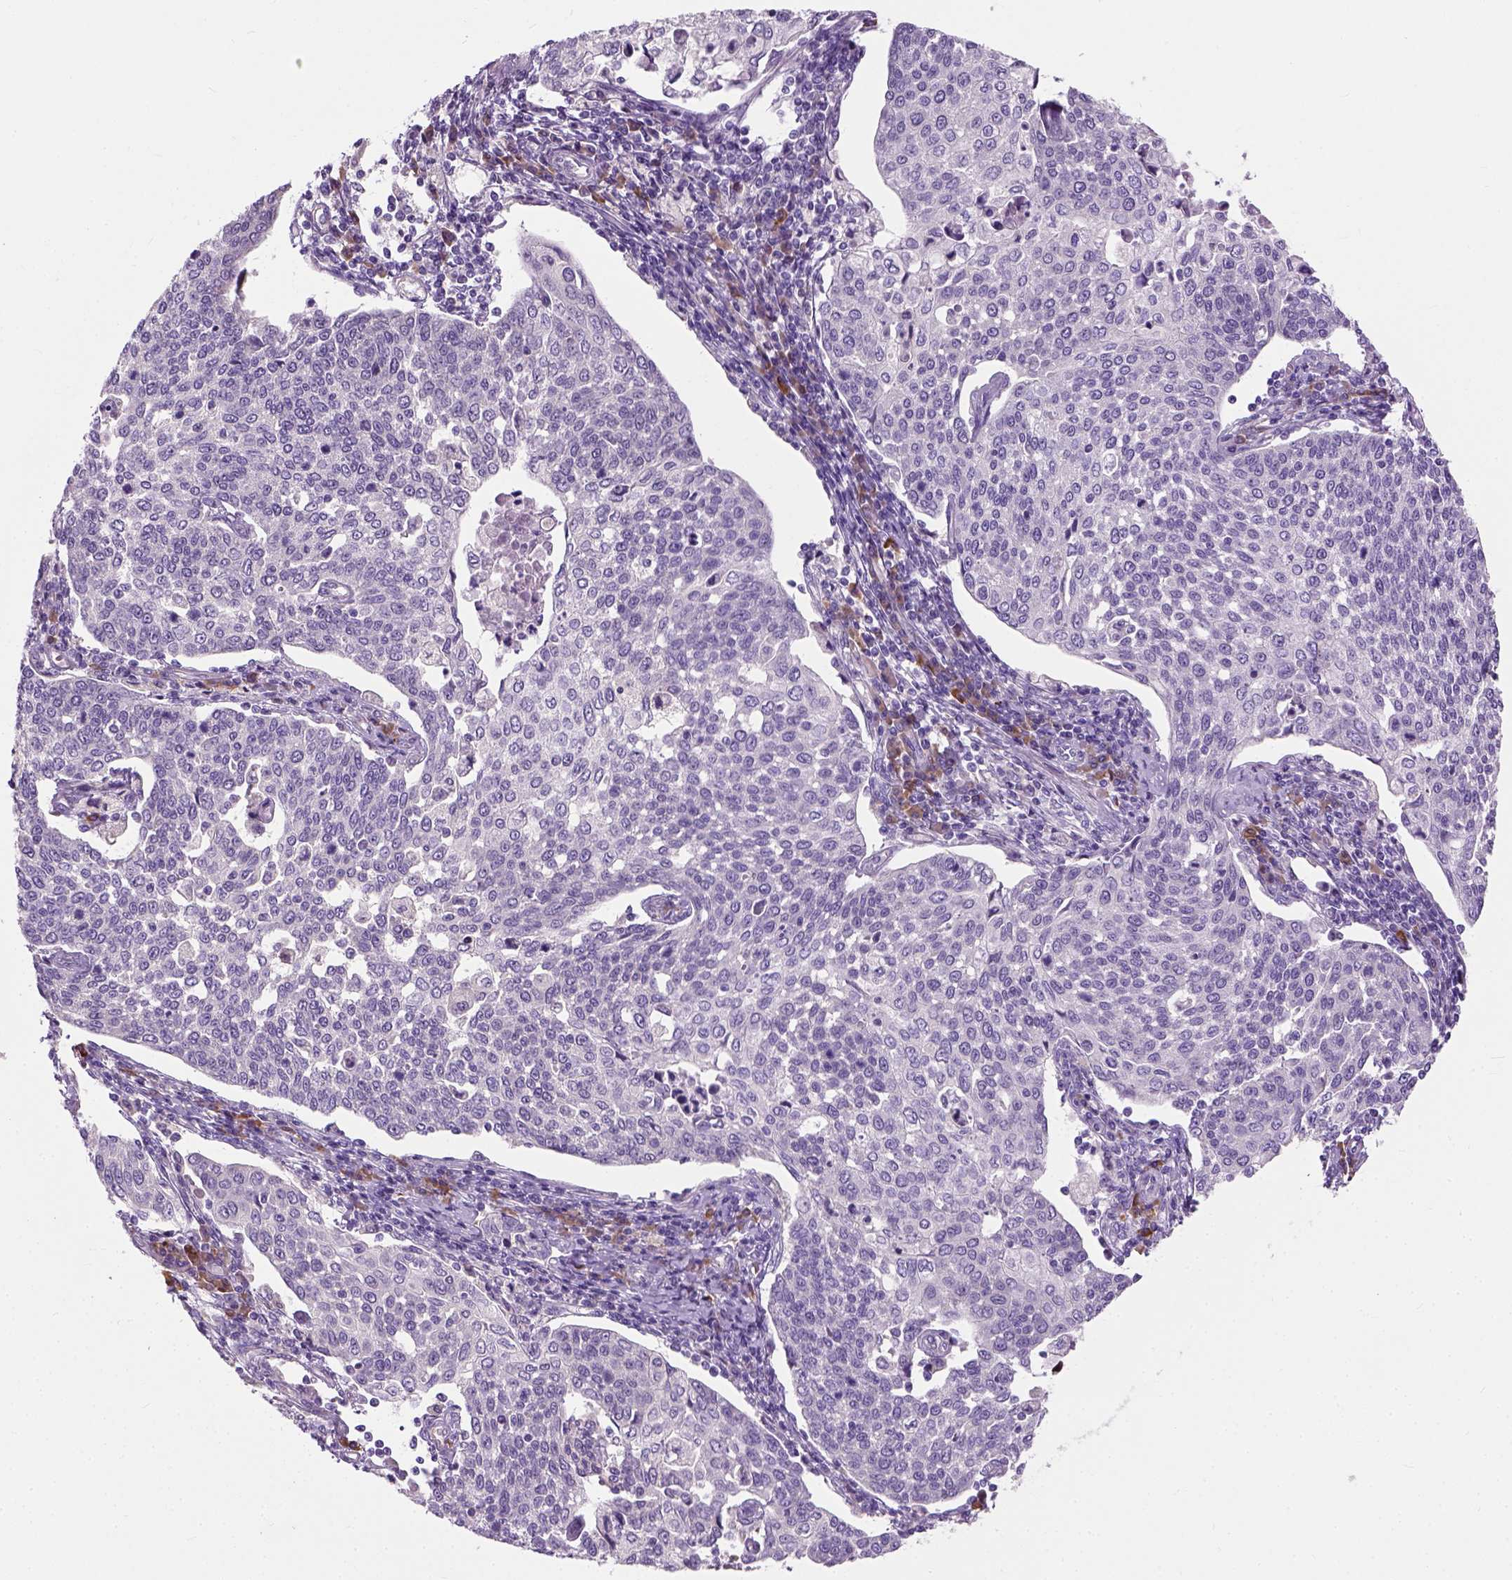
{"staining": {"intensity": "negative", "quantity": "none", "location": "none"}, "tissue": "cervical cancer", "cell_type": "Tumor cells", "image_type": "cancer", "snomed": [{"axis": "morphology", "description": "Squamous cell carcinoma, NOS"}, {"axis": "topography", "description": "Cervix"}], "caption": "Tumor cells show no significant expression in cervical squamous cell carcinoma. (Stains: DAB immunohistochemistry (IHC) with hematoxylin counter stain, Microscopy: brightfield microscopy at high magnification).", "gene": "TRIM72", "patient": {"sex": "female", "age": 34}}